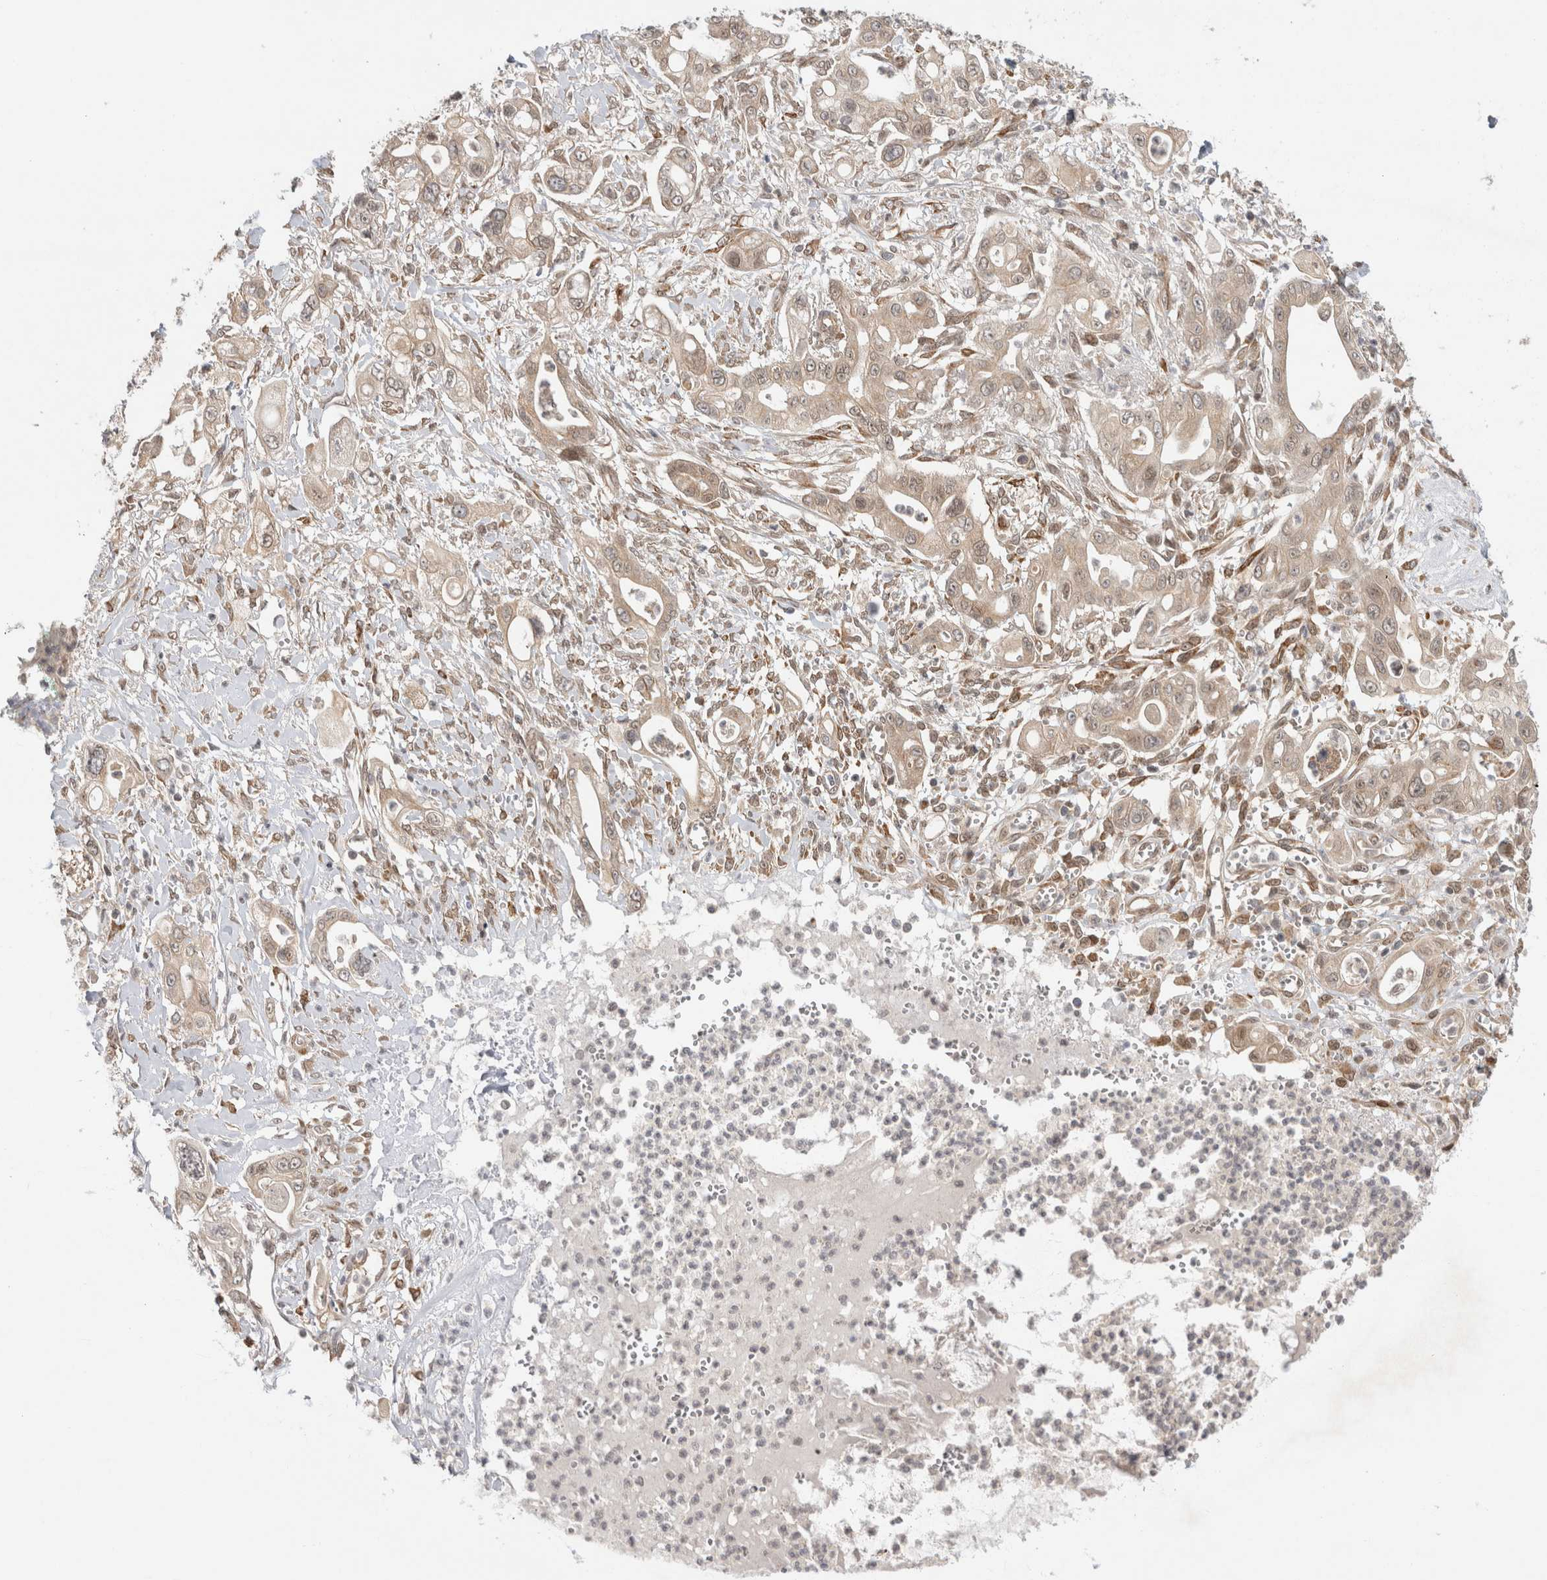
{"staining": {"intensity": "weak", "quantity": ">75%", "location": "cytoplasmic/membranous,nuclear"}, "tissue": "pancreatic cancer", "cell_type": "Tumor cells", "image_type": "cancer", "snomed": [{"axis": "morphology", "description": "Adenocarcinoma, NOS"}, {"axis": "topography", "description": "Pancreas"}], "caption": "Pancreatic adenocarcinoma tissue exhibits weak cytoplasmic/membranous and nuclear expression in about >75% of tumor cells, visualized by immunohistochemistry. Immunohistochemistry (ihc) stains the protein in brown and the nuclei are stained blue.", "gene": "ZNF318", "patient": {"sex": "male", "age": 68}}